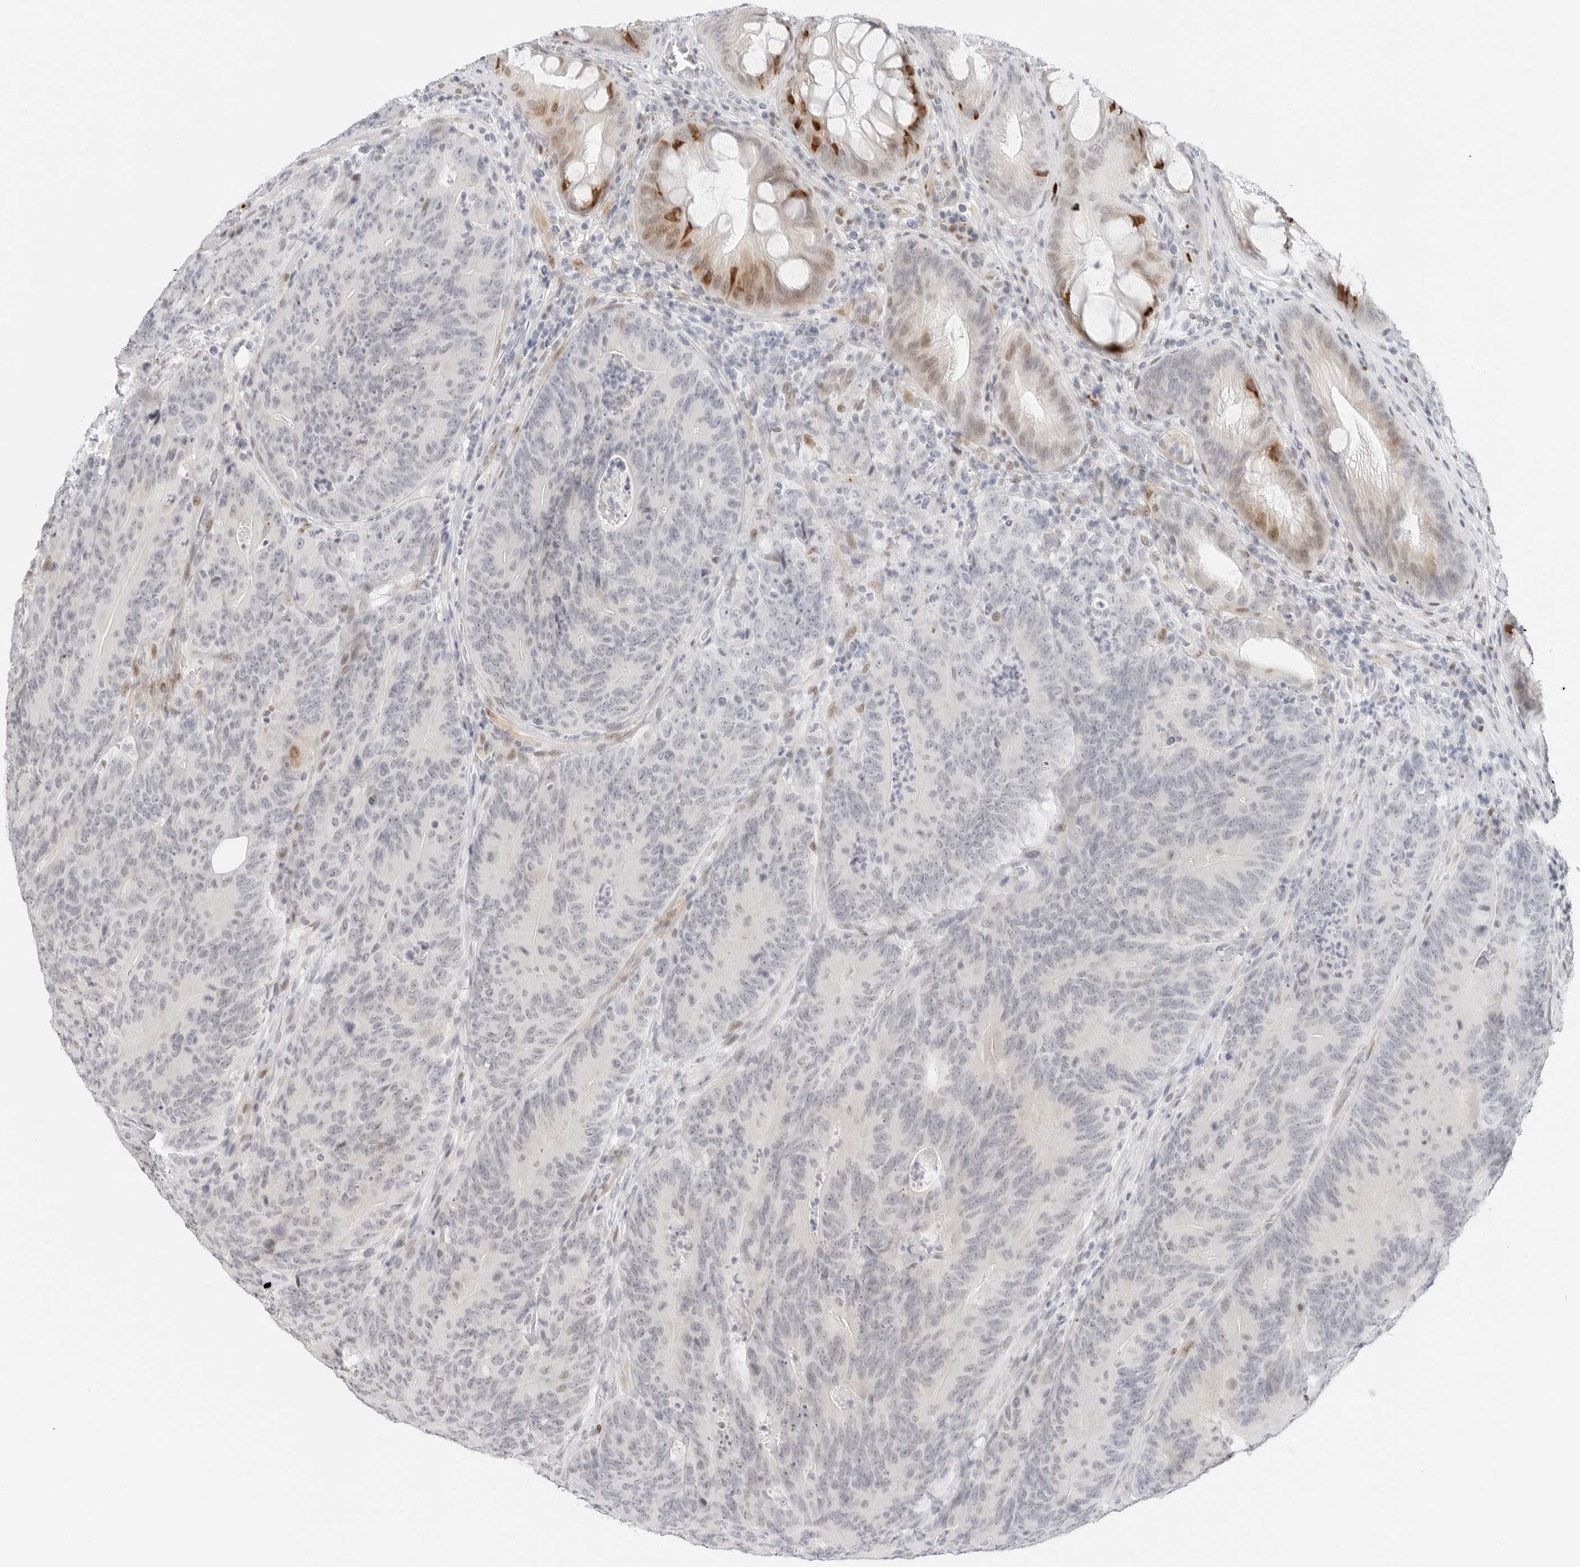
{"staining": {"intensity": "moderate", "quantity": "<25%", "location": "cytoplasmic/membranous,nuclear"}, "tissue": "colorectal cancer", "cell_type": "Tumor cells", "image_type": "cancer", "snomed": [{"axis": "morphology", "description": "Normal tissue, NOS"}, {"axis": "topography", "description": "Colon"}], "caption": "A brown stain labels moderate cytoplasmic/membranous and nuclear positivity of a protein in human colorectal cancer tumor cells.", "gene": "SPIDR", "patient": {"sex": "female", "age": 82}}